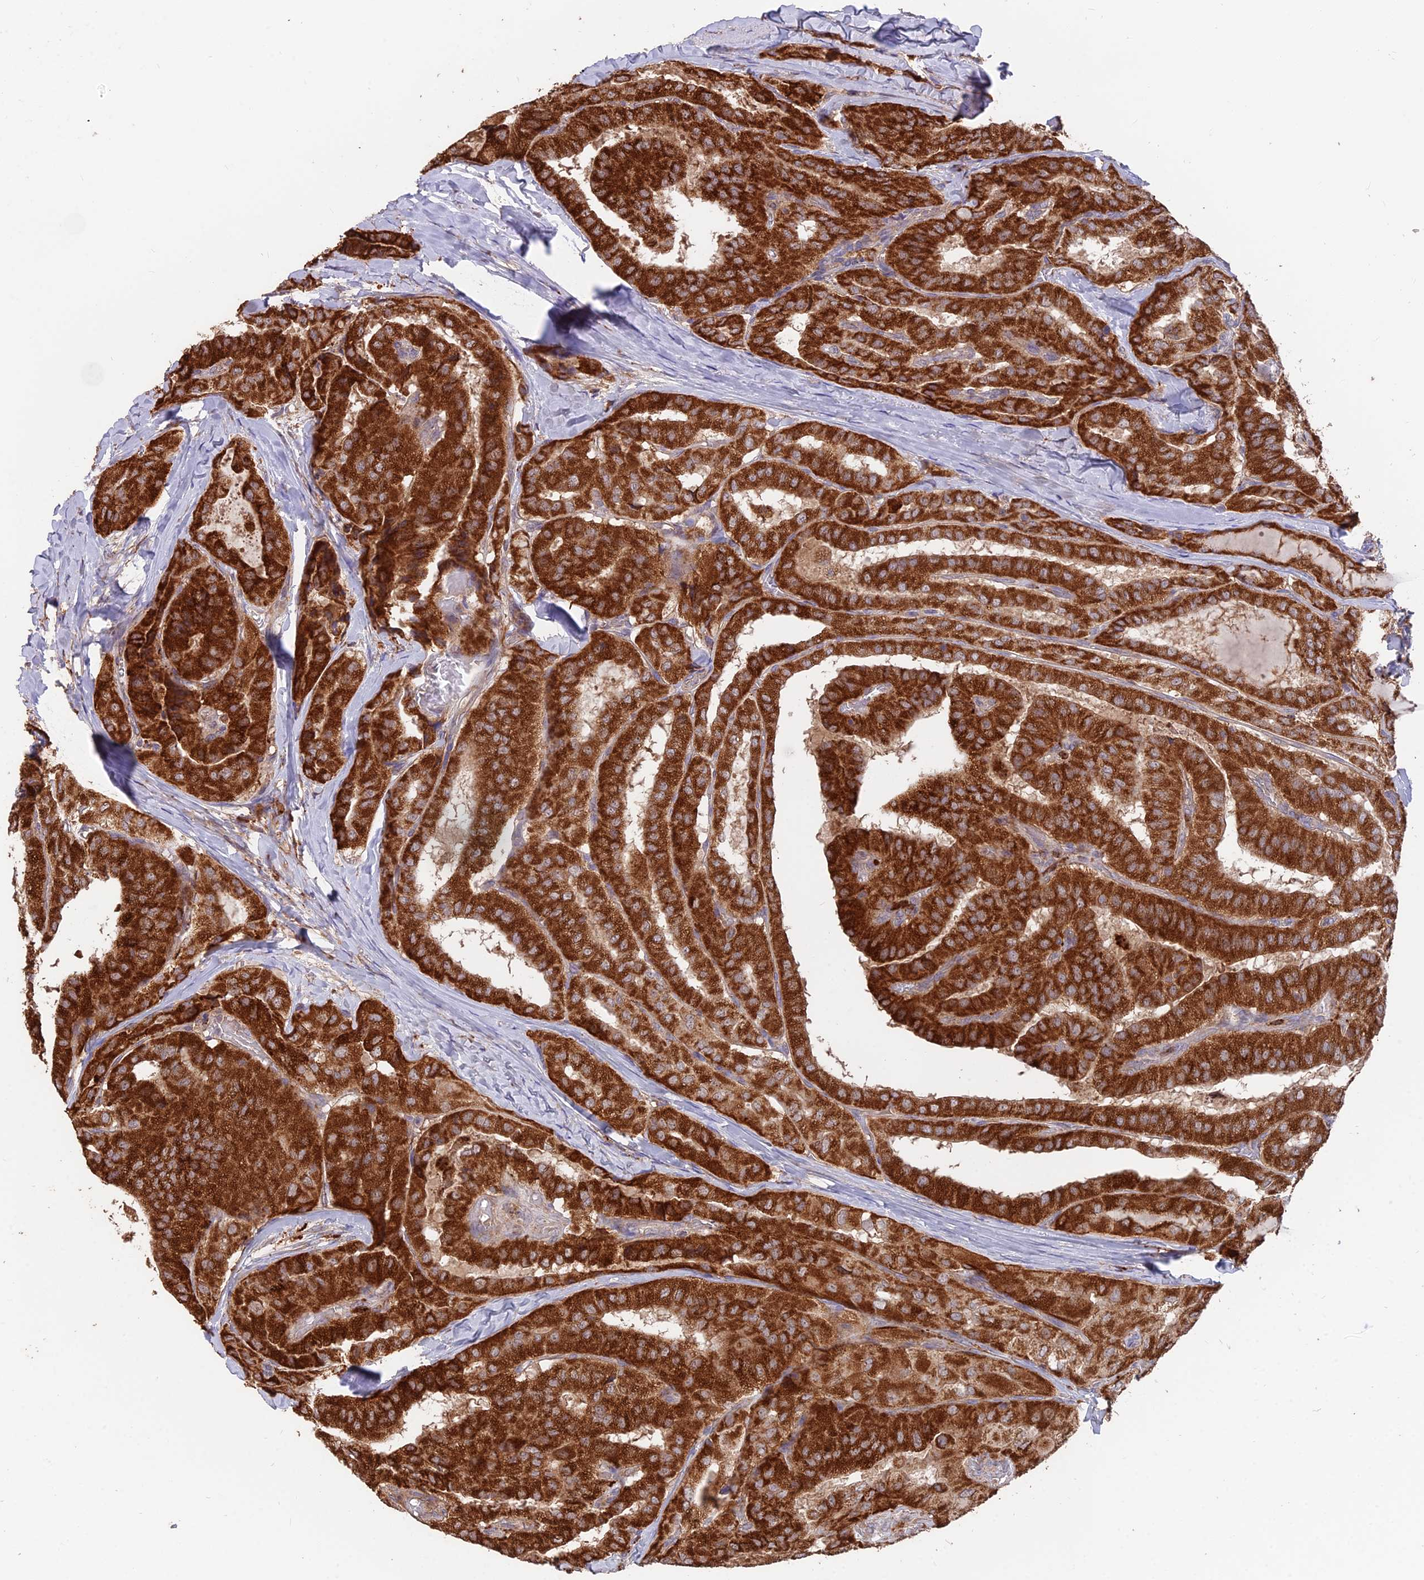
{"staining": {"intensity": "strong", "quantity": ">75%", "location": "cytoplasmic/membranous"}, "tissue": "thyroid cancer", "cell_type": "Tumor cells", "image_type": "cancer", "snomed": [{"axis": "morphology", "description": "Normal tissue, NOS"}, {"axis": "morphology", "description": "Papillary adenocarcinoma, NOS"}, {"axis": "topography", "description": "Thyroid gland"}], "caption": "The immunohistochemical stain highlights strong cytoplasmic/membranous staining in tumor cells of thyroid papillary adenocarcinoma tissue.", "gene": "IFT22", "patient": {"sex": "female", "age": 59}}